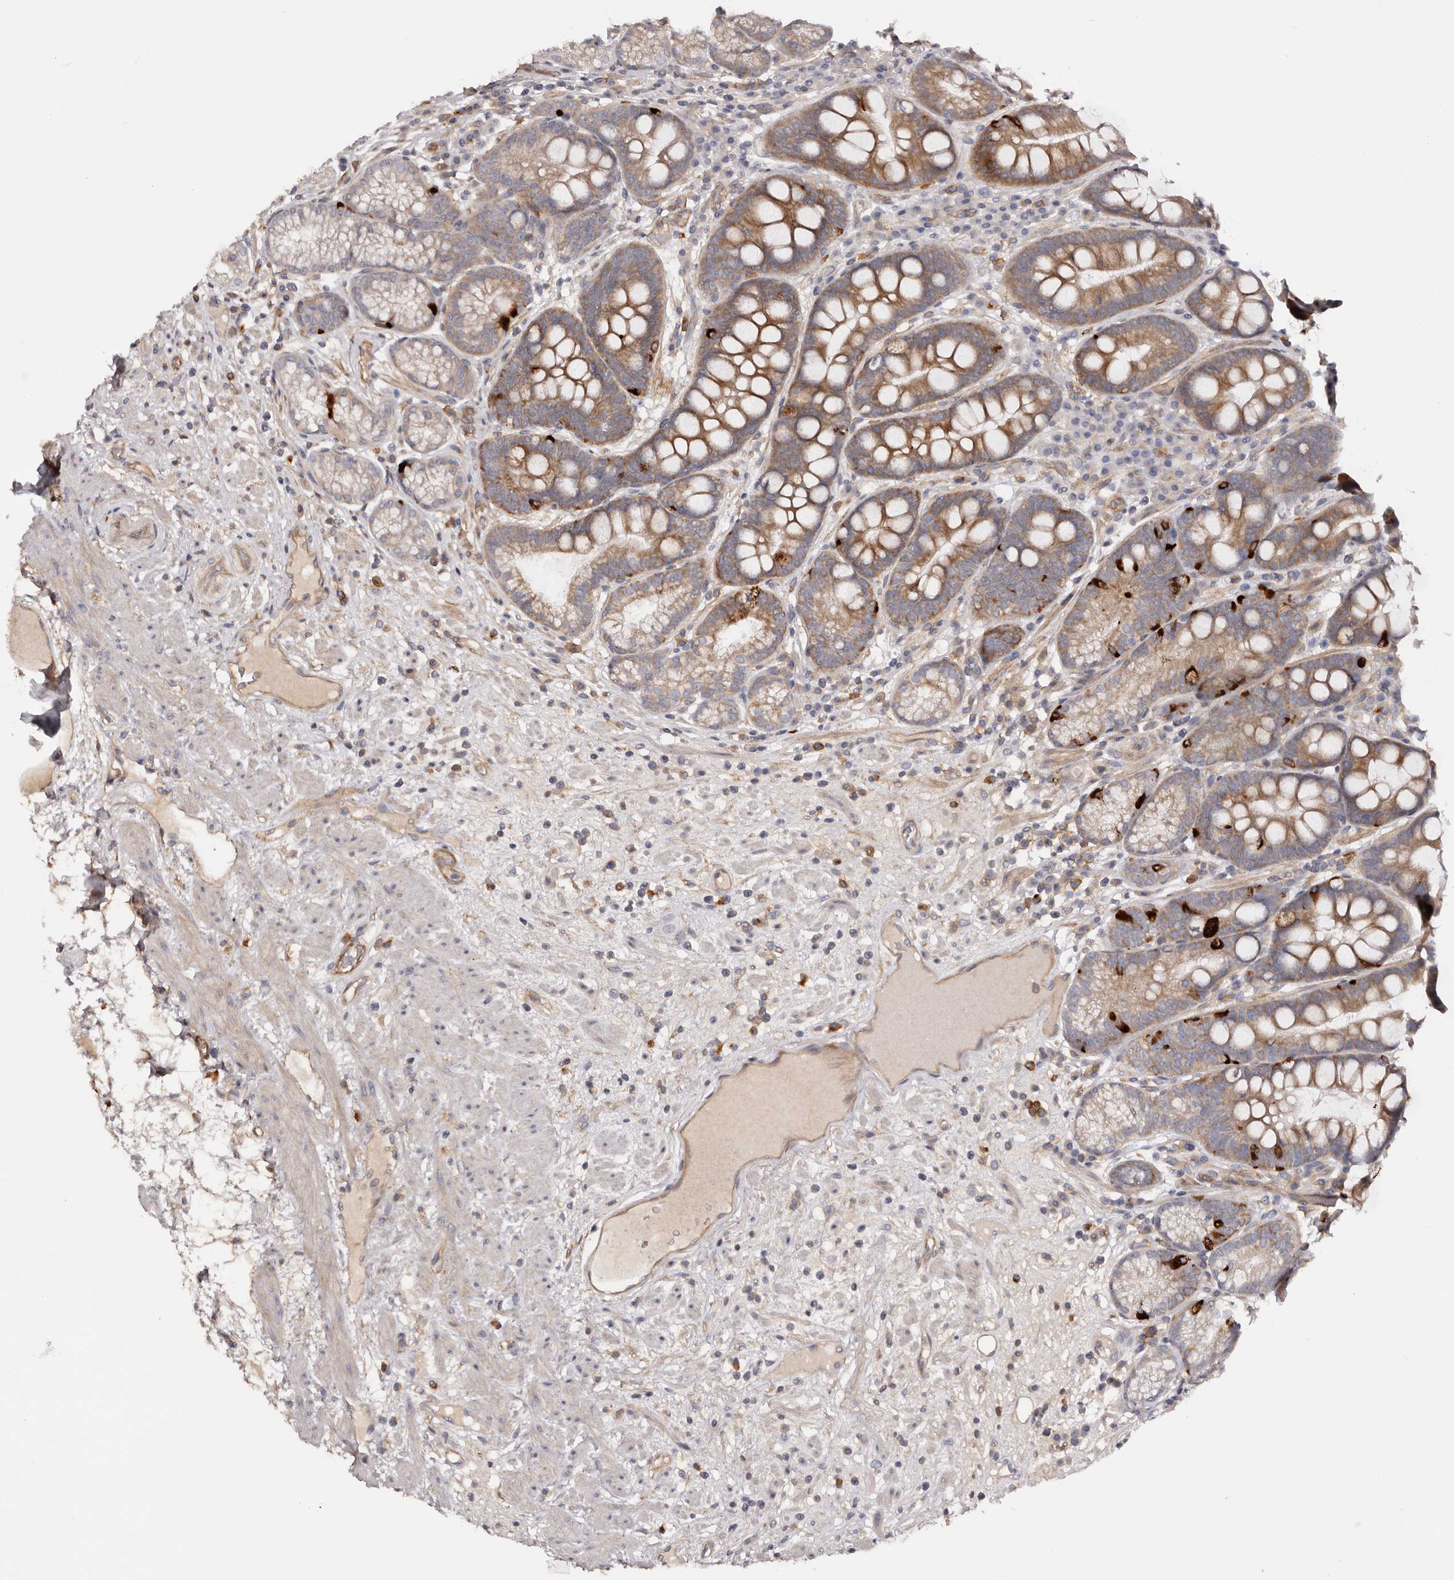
{"staining": {"intensity": "moderate", "quantity": "25%-75%", "location": "cytoplasmic/membranous"}, "tissue": "stomach", "cell_type": "Glandular cells", "image_type": "normal", "snomed": [{"axis": "morphology", "description": "Normal tissue, NOS"}, {"axis": "topography", "description": "Stomach"}], "caption": "Immunohistochemical staining of unremarkable stomach exhibits medium levels of moderate cytoplasmic/membranous positivity in about 25%-75% of glandular cells.", "gene": "DMRT2", "patient": {"sex": "male", "age": 57}}